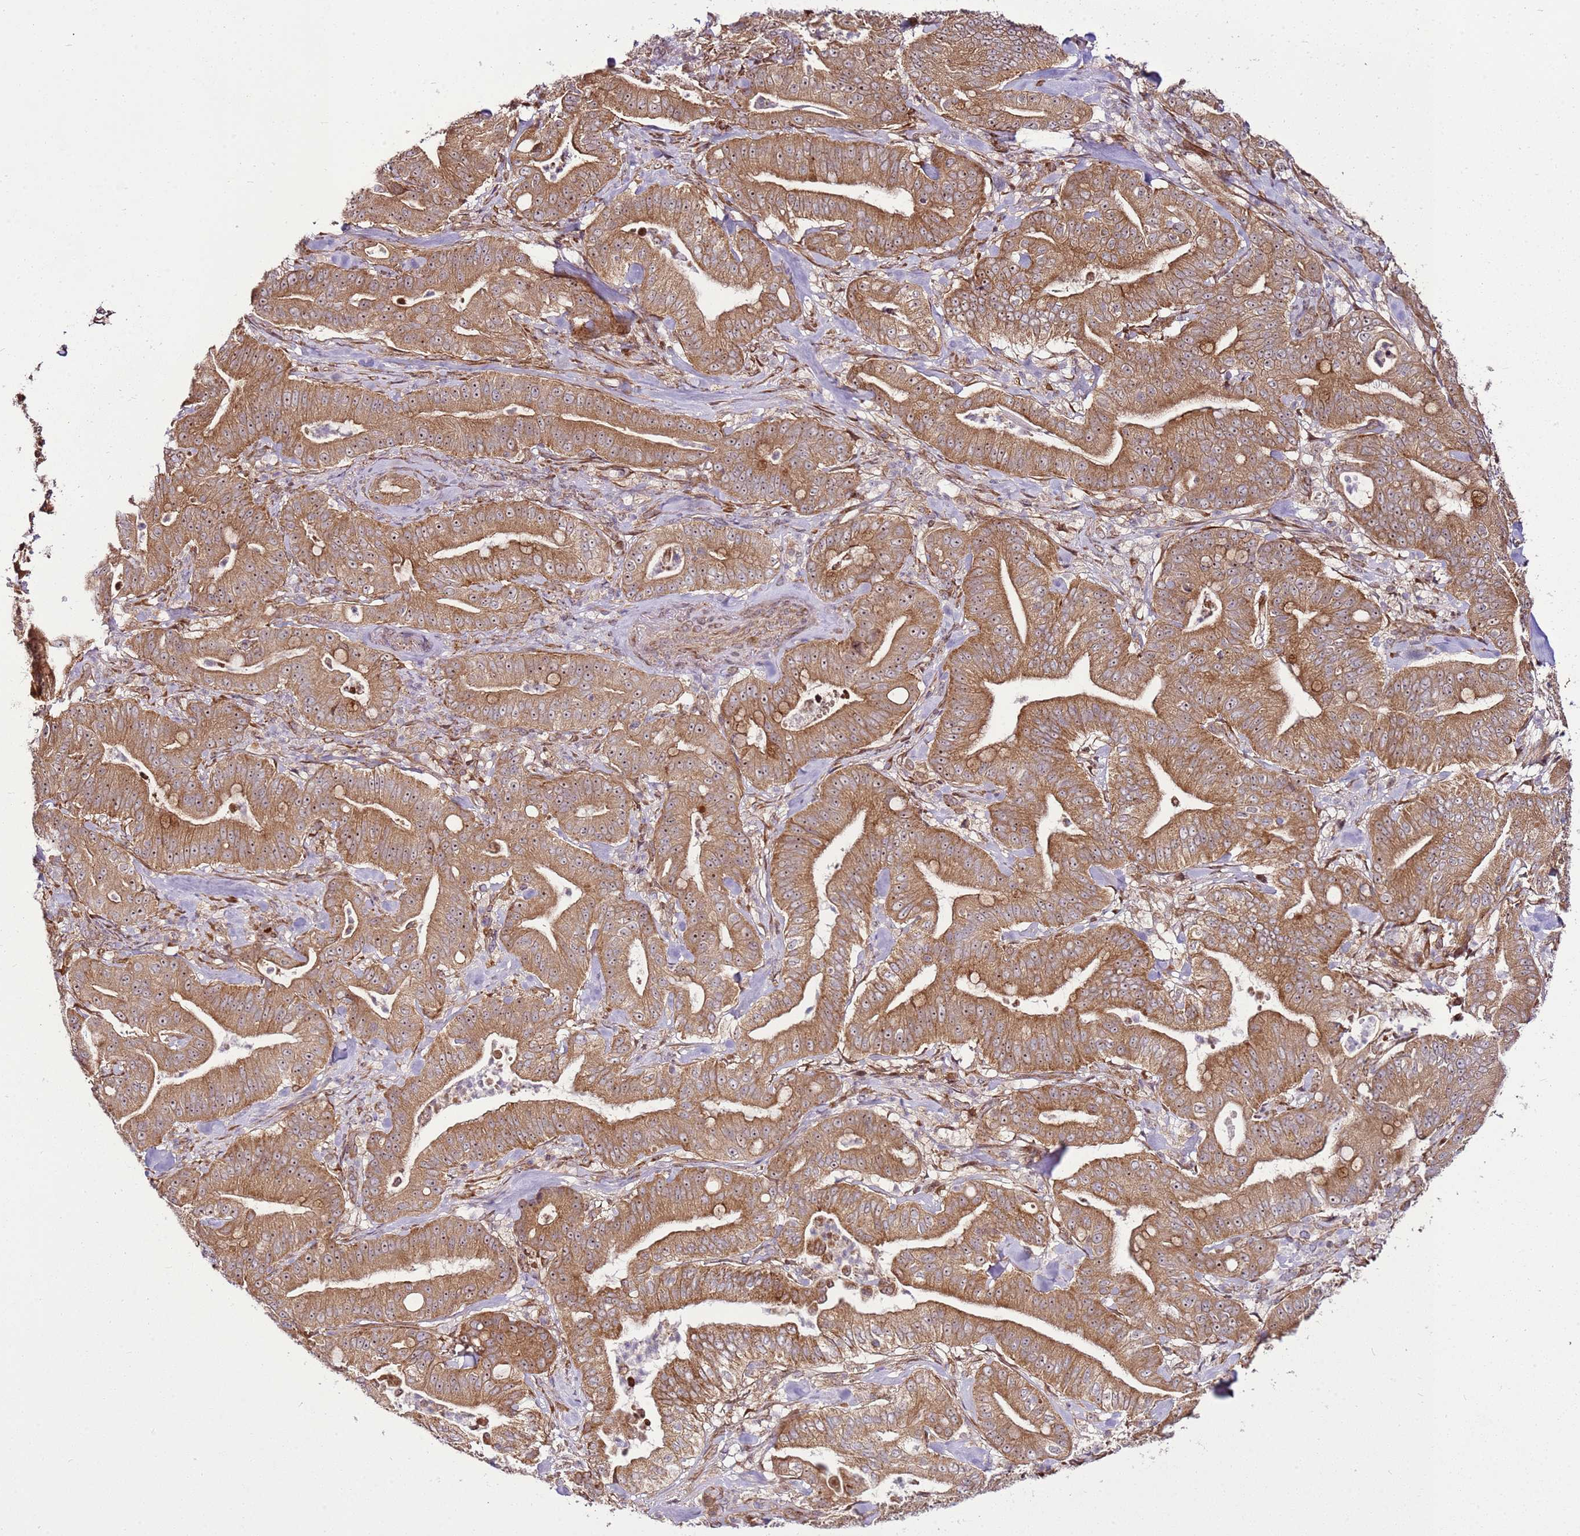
{"staining": {"intensity": "moderate", "quantity": ">75%", "location": "cytoplasmic/membranous,nuclear"}, "tissue": "pancreatic cancer", "cell_type": "Tumor cells", "image_type": "cancer", "snomed": [{"axis": "morphology", "description": "Adenocarcinoma, NOS"}, {"axis": "topography", "description": "Pancreas"}], "caption": "IHC photomicrograph of neoplastic tissue: pancreatic adenocarcinoma stained using IHC reveals medium levels of moderate protein expression localized specifically in the cytoplasmic/membranous and nuclear of tumor cells, appearing as a cytoplasmic/membranous and nuclear brown color.", "gene": "RASA3", "patient": {"sex": "male", "age": 71}}